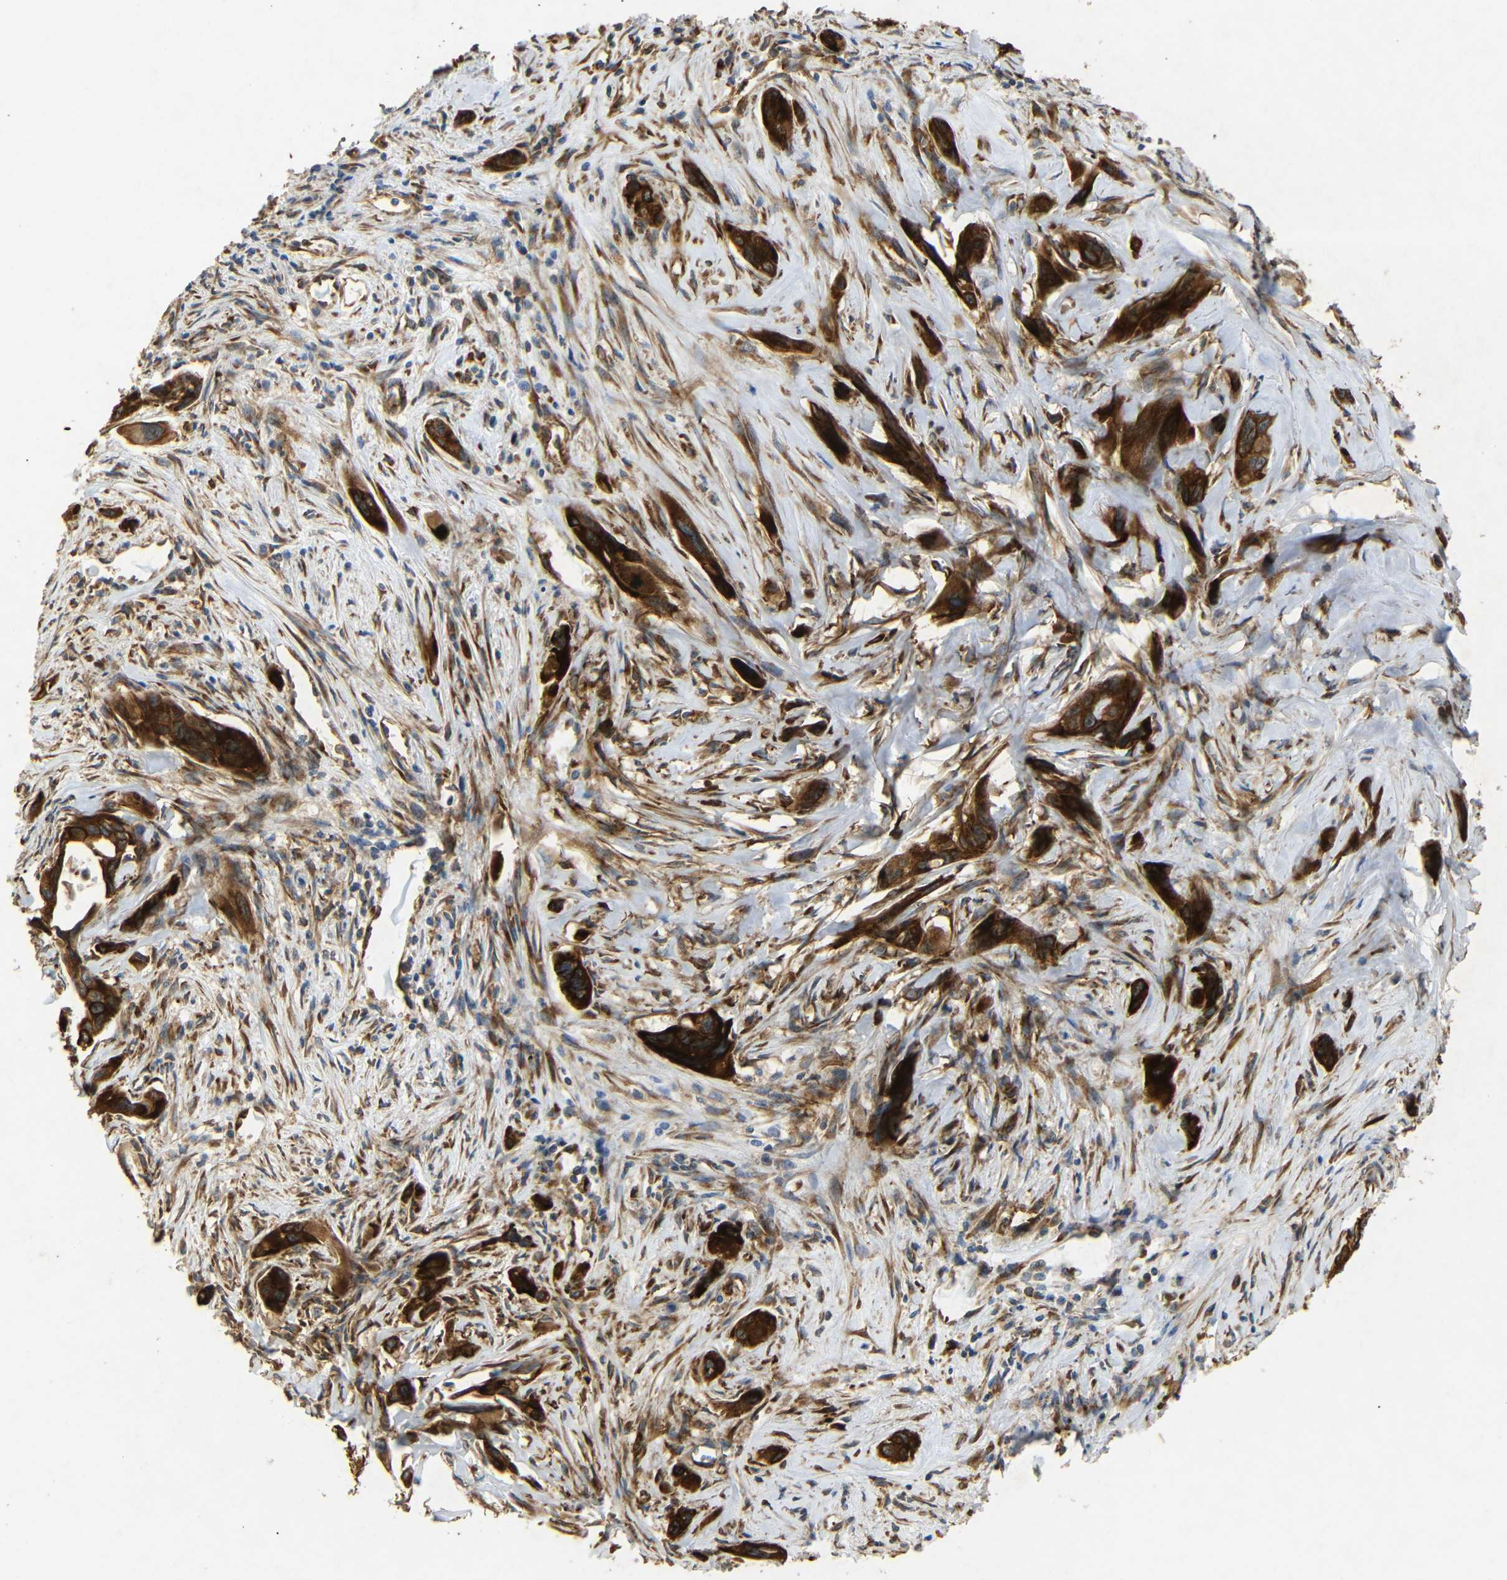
{"staining": {"intensity": "strong", "quantity": ">75%", "location": "cytoplasmic/membranous"}, "tissue": "pancreatic cancer", "cell_type": "Tumor cells", "image_type": "cancer", "snomed": [{"axis": "morphology", "description": "Adenocarcinoma, NOS"}, {"axis": "topography", "description": "Pancreas"}], "caption": "Brown immunohistochemical staining in human pancreatic cancer (adenocarcinoma) demonstrates strong cytoplasmic/membranous staining in about >75% of tumor cells.", "gene": "BTF3", "patient": {"sex": "male", "age": 73}}